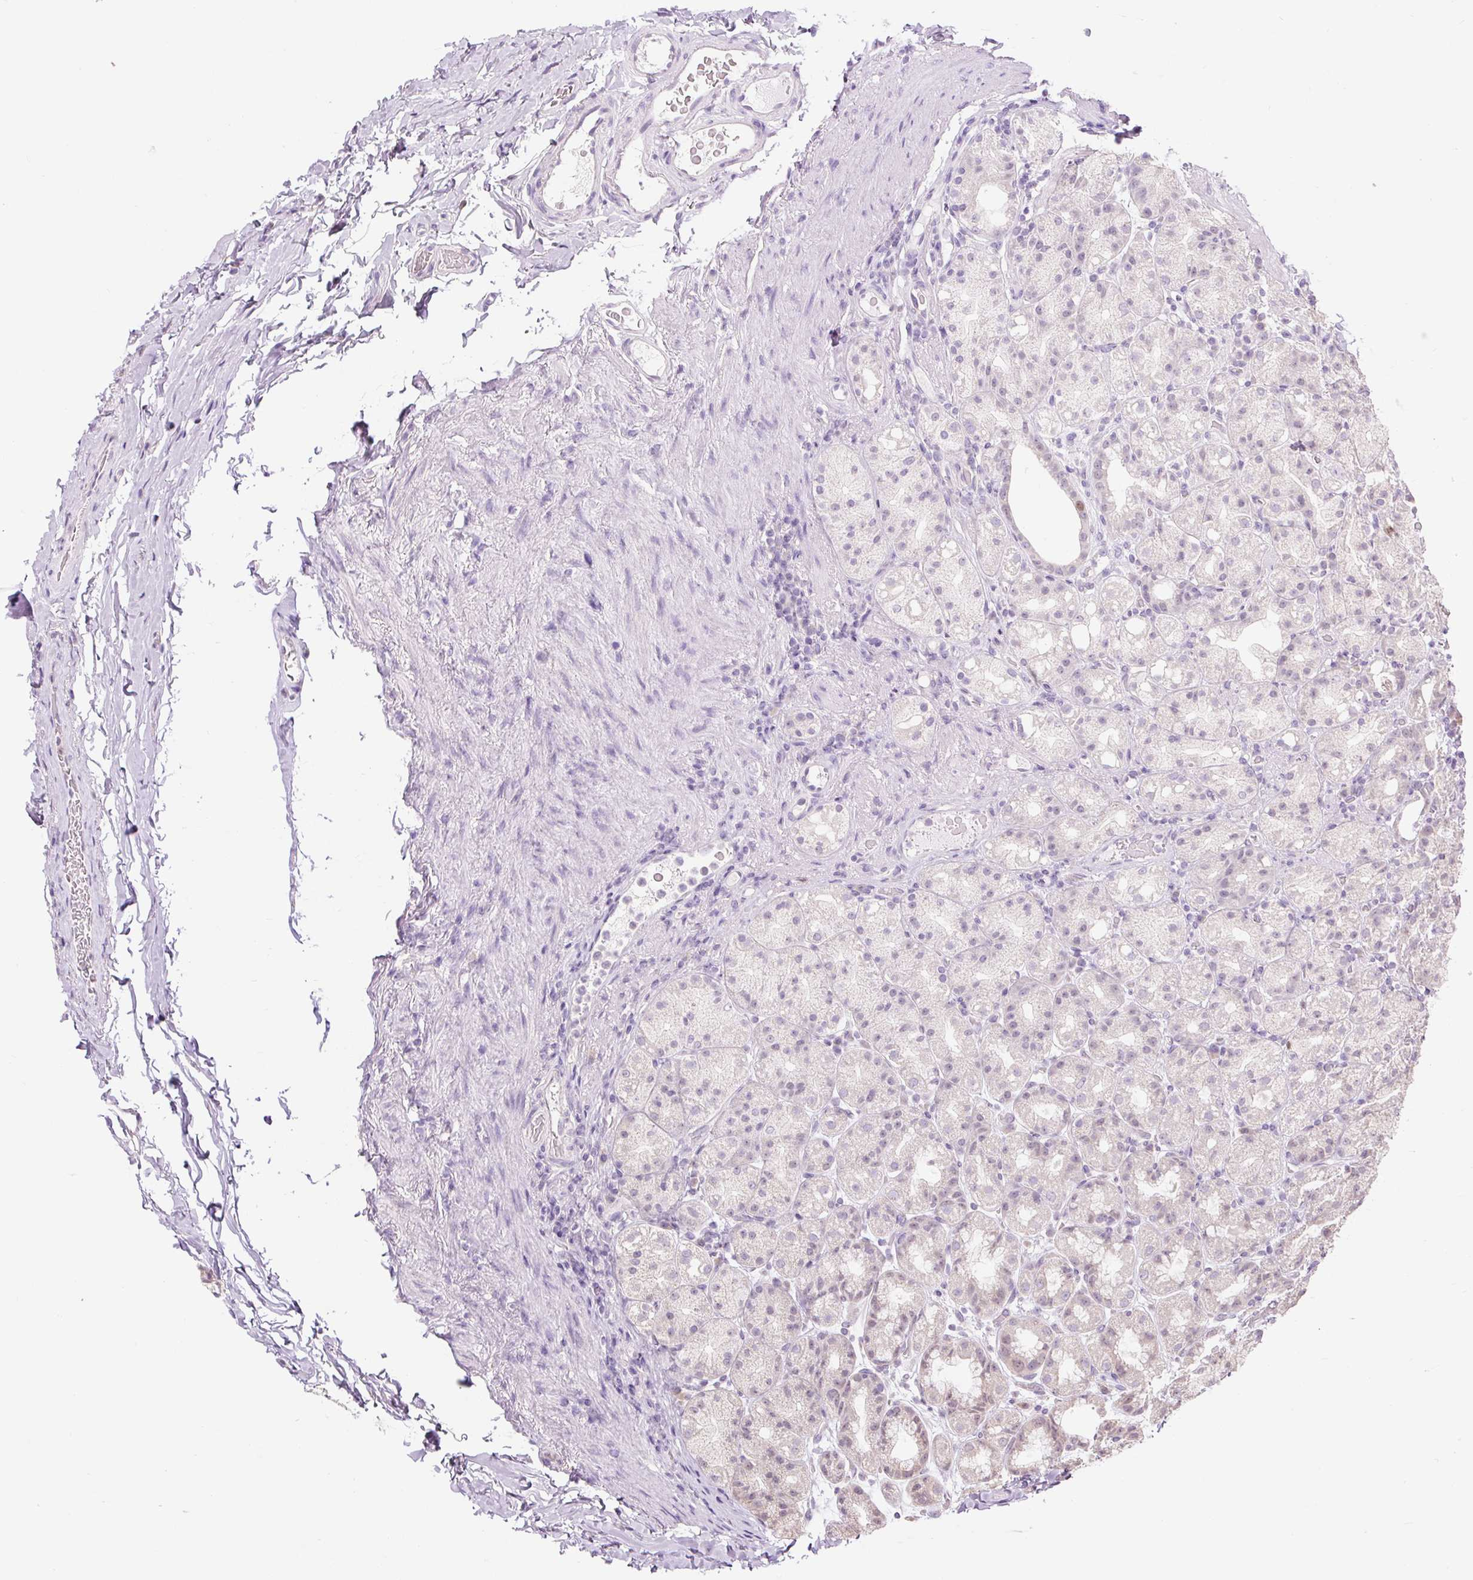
{"staining": {"intensity": "moderate", "quantity": "<25%", "location": "nuclear"}, "tissue": "stomach", "cell_type": "Glandular cells", "image_type": "normal", "snomed": [{"axis": "morphology", "description": "Normal tissue, NOS"}, {"axis": "topography", "description": "Stomach, upper"}, {"axis": "topography", "description": "Stomach"}], "caption": "Stomach stained with a protein marker shows moderate staining in glandular cells.", "gene": "RACGAP1", "patient": {"sex": "male", "age": 68}}